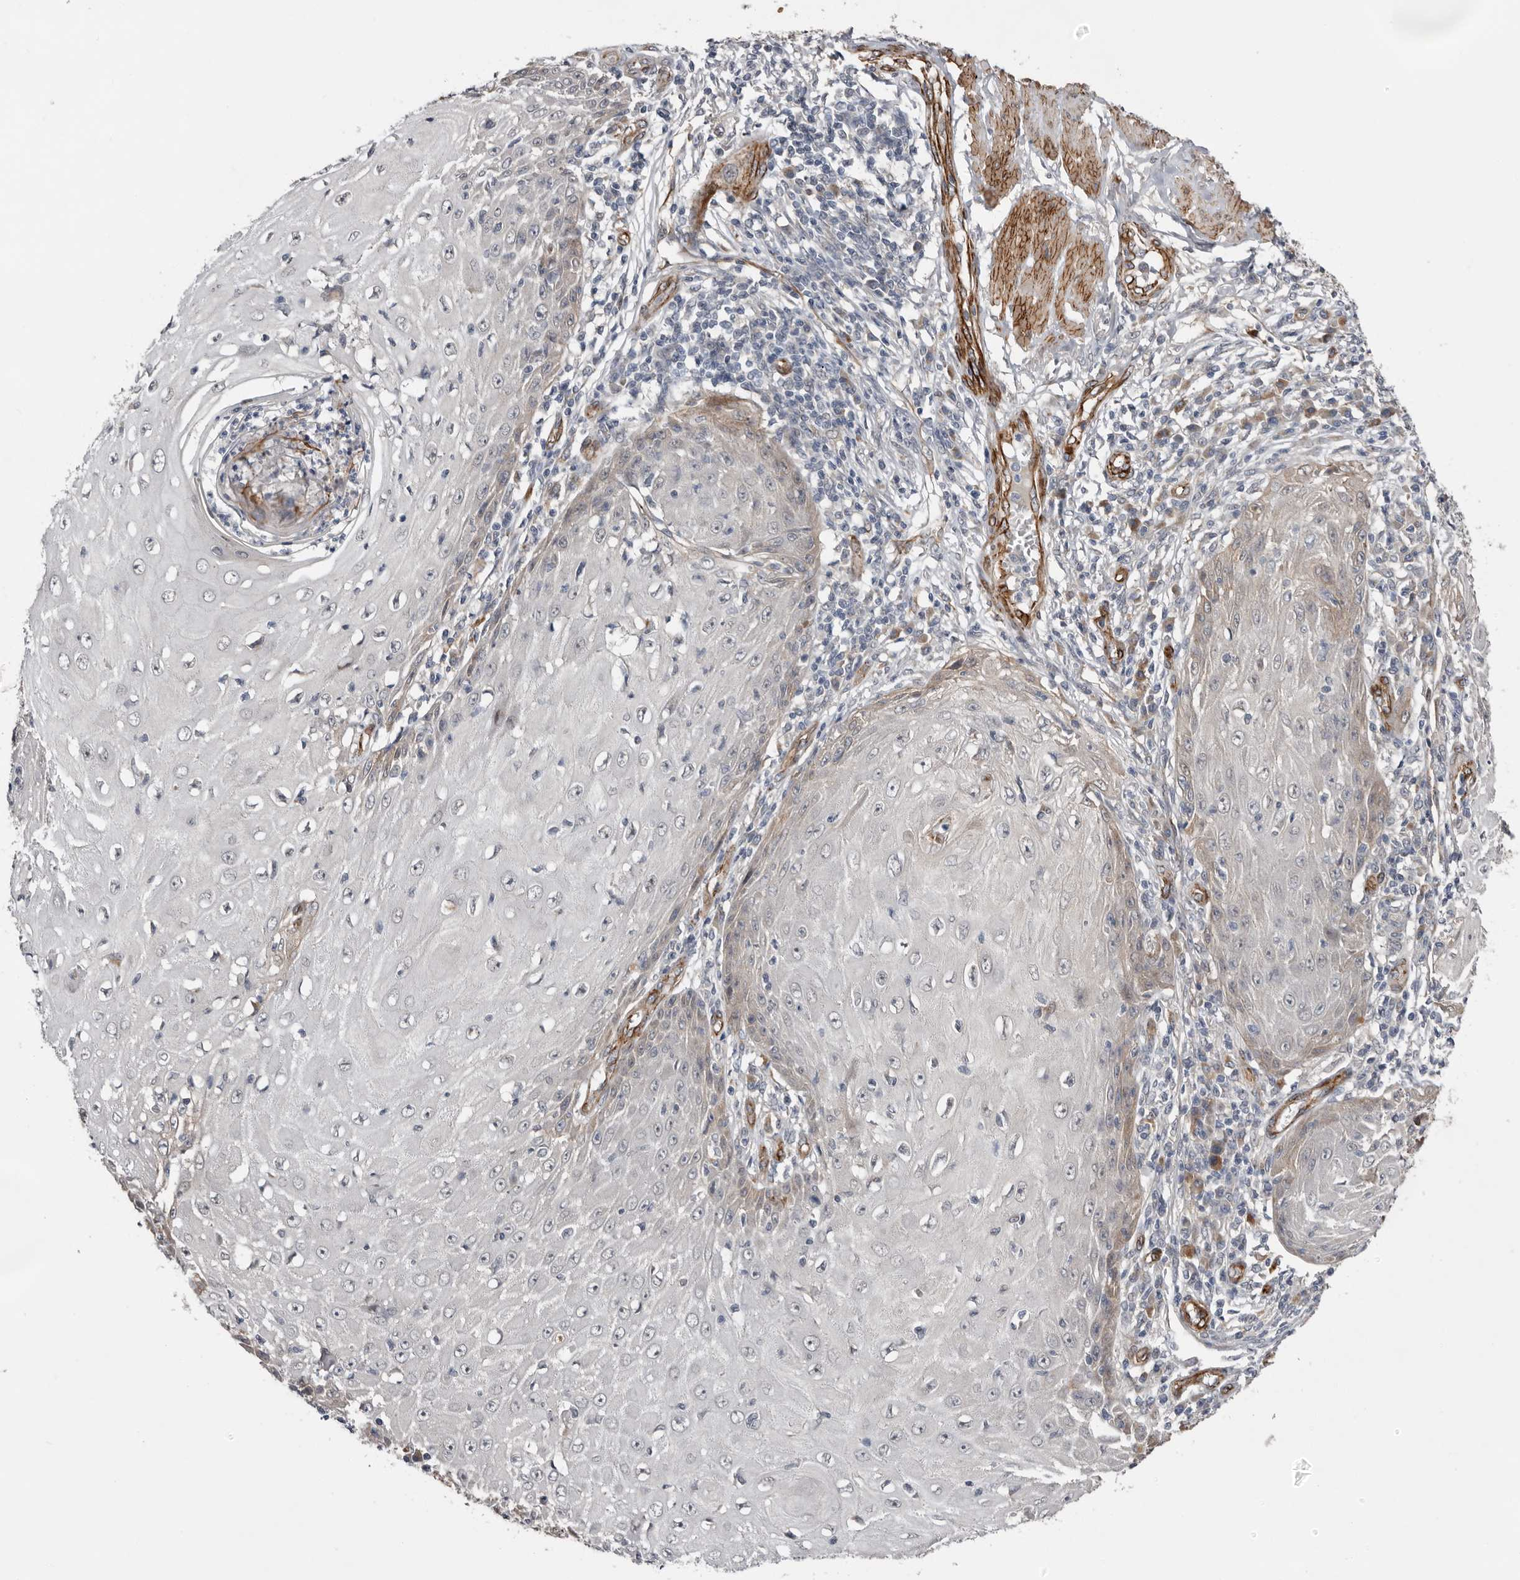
{"staining": {"intensity": "weak", "quantity": "<25%", "location": "cytoplasmic/membranous"}, "tissue": "skin cancer", "cell_type": "Tumor cells", "image_type": "cancer", "snomed": [{"axis": "morphology", "description": "Squamous cell carcinoma, NOS"}, {"axis": "topography", "description": "Skin"}], "caption": "Immunohistochemical staining of human skin cancer reveals no significant positivity in tumor cells.", "gene": "RANBP17", "patient": {"sex": "female", "age": 73}}